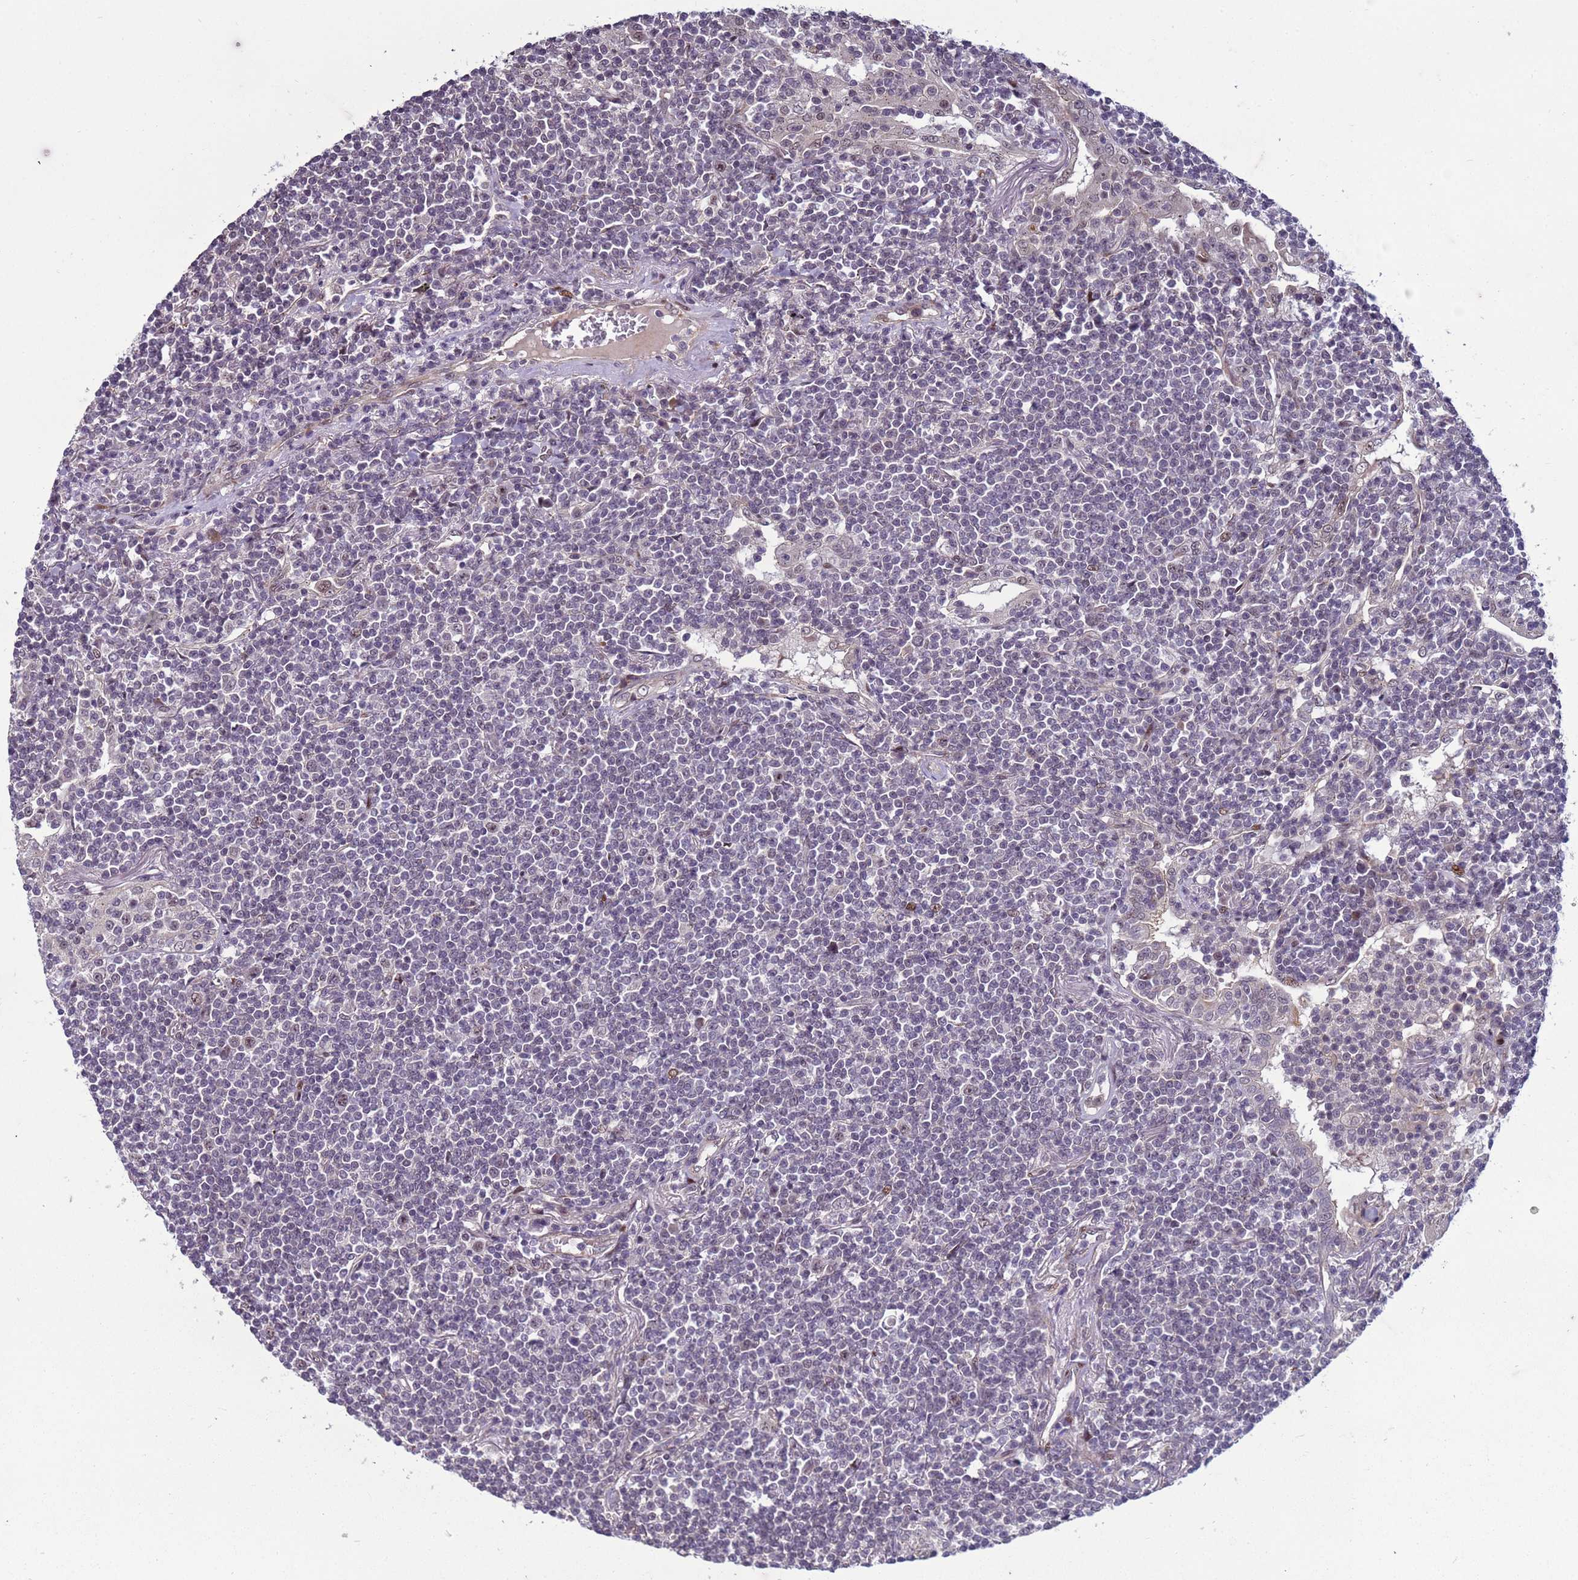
{"staining": {"intensity": "negative", "quantity": "none", "location": "none"}, "tissue": "lymphoma", "cell_type": "Tumor cells", "image_type": "cancer", "snomed": [{"axis": "morphology", "description": "Malignant lymphoma, non-Hodgkin's type, Low grade"}, {"axis": "topography", "description": "Lung"}], "caption": "Protein analysis of lymphoma demonstrates no significant expression in tumor cells.", "gene": "SHC3", "patient": {"sex": "female", "age": 71}}